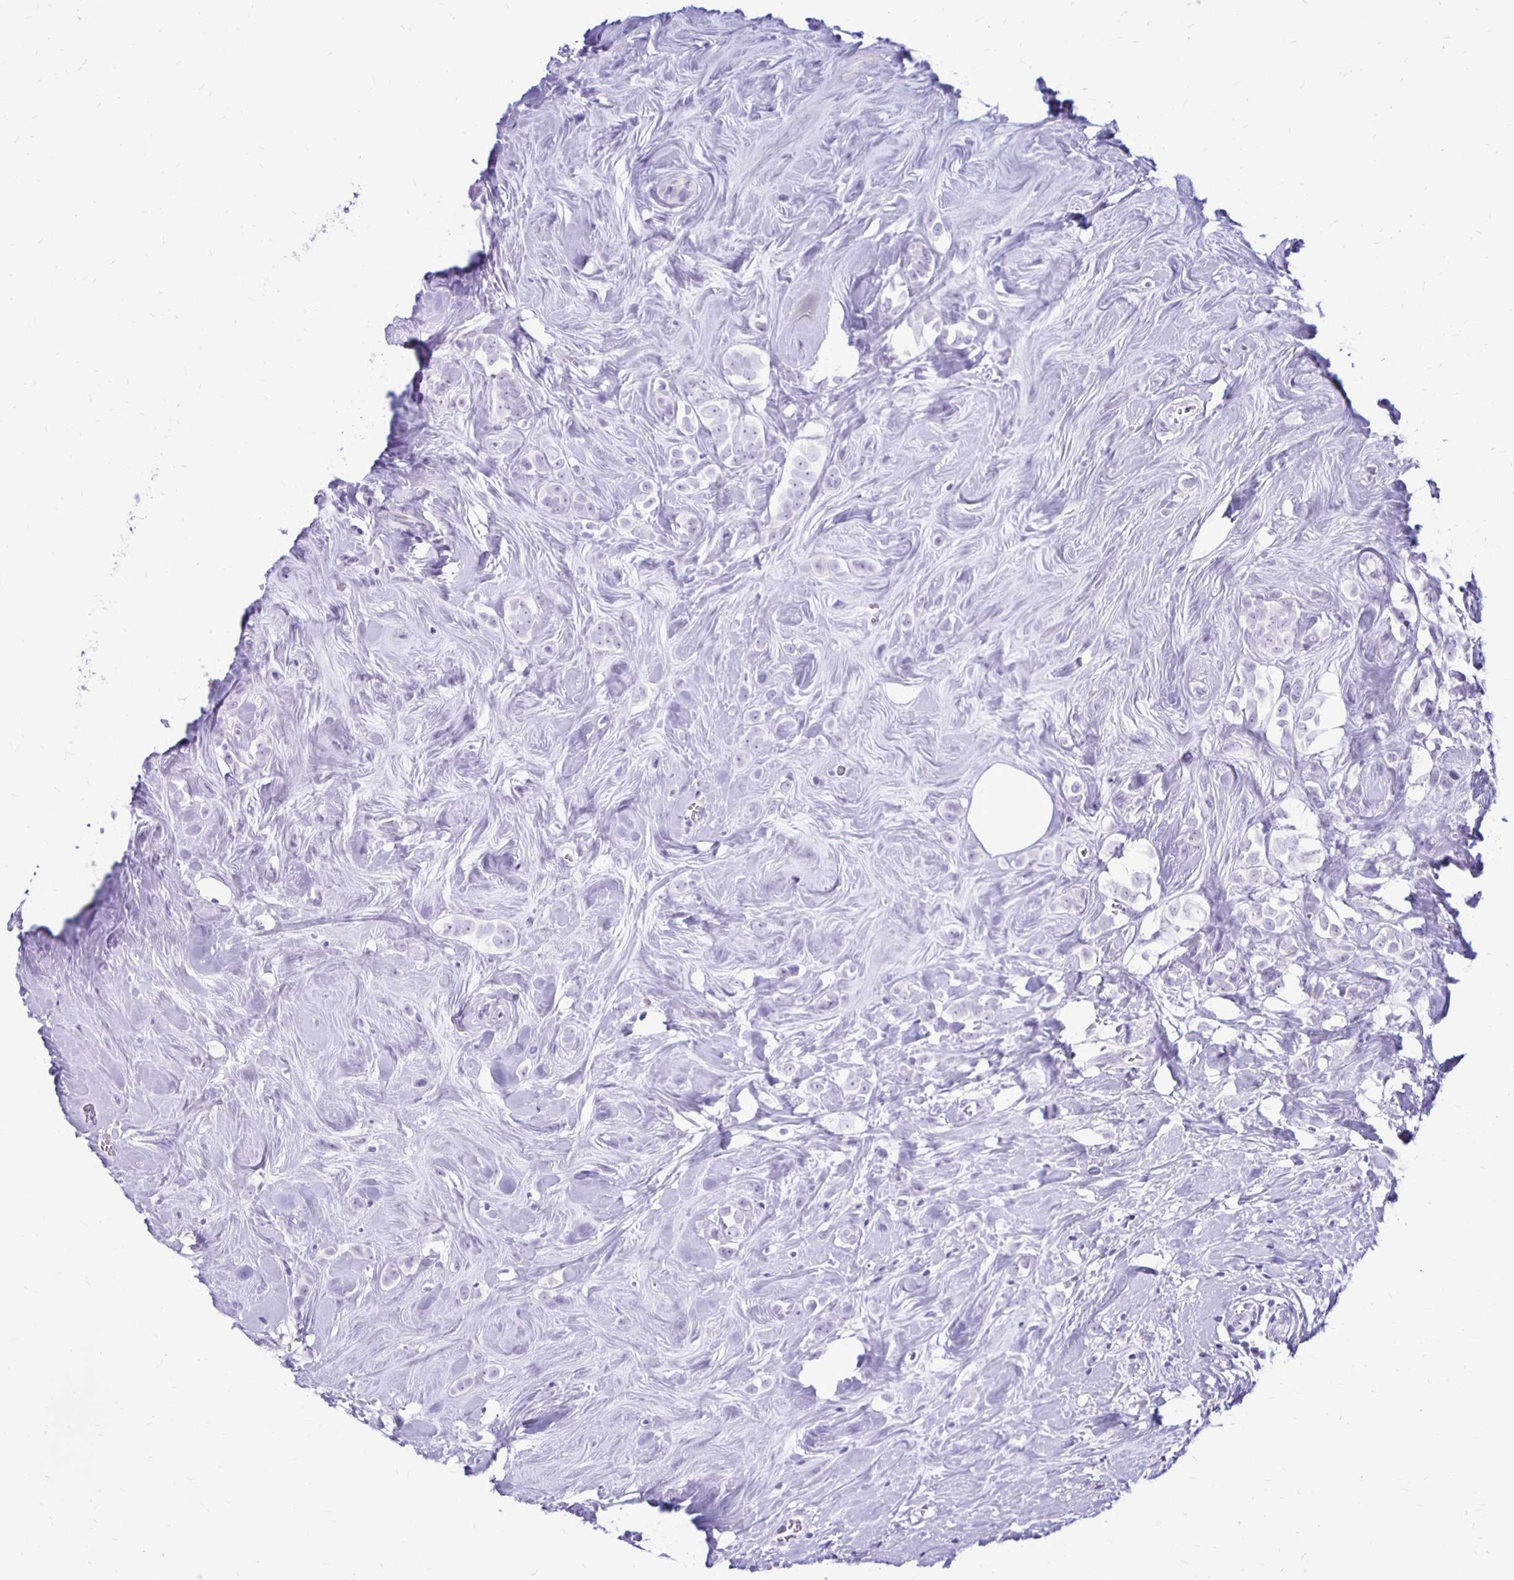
{"staining": {"intensity": "negative", "quantity": "none", "location": "none"}, "tissue": "breast cancer", "cell_type": "Tumor cells", "image_type": "cancer", "snomed": [{"axis": "morphology", "description": "Duct carcinoma"}, {"axis": "topography", "description": "Breast"}], "caption": "IHC of human breast intraductal carcinoma exhibits no positivity in tumor cells. Brightfield microscopy of IHC stained with DAB (brown) and hematoxylin (blue), captured at high magnification.", "gene": "RYR1", "patient": {"sex": "female", "age": 80}}